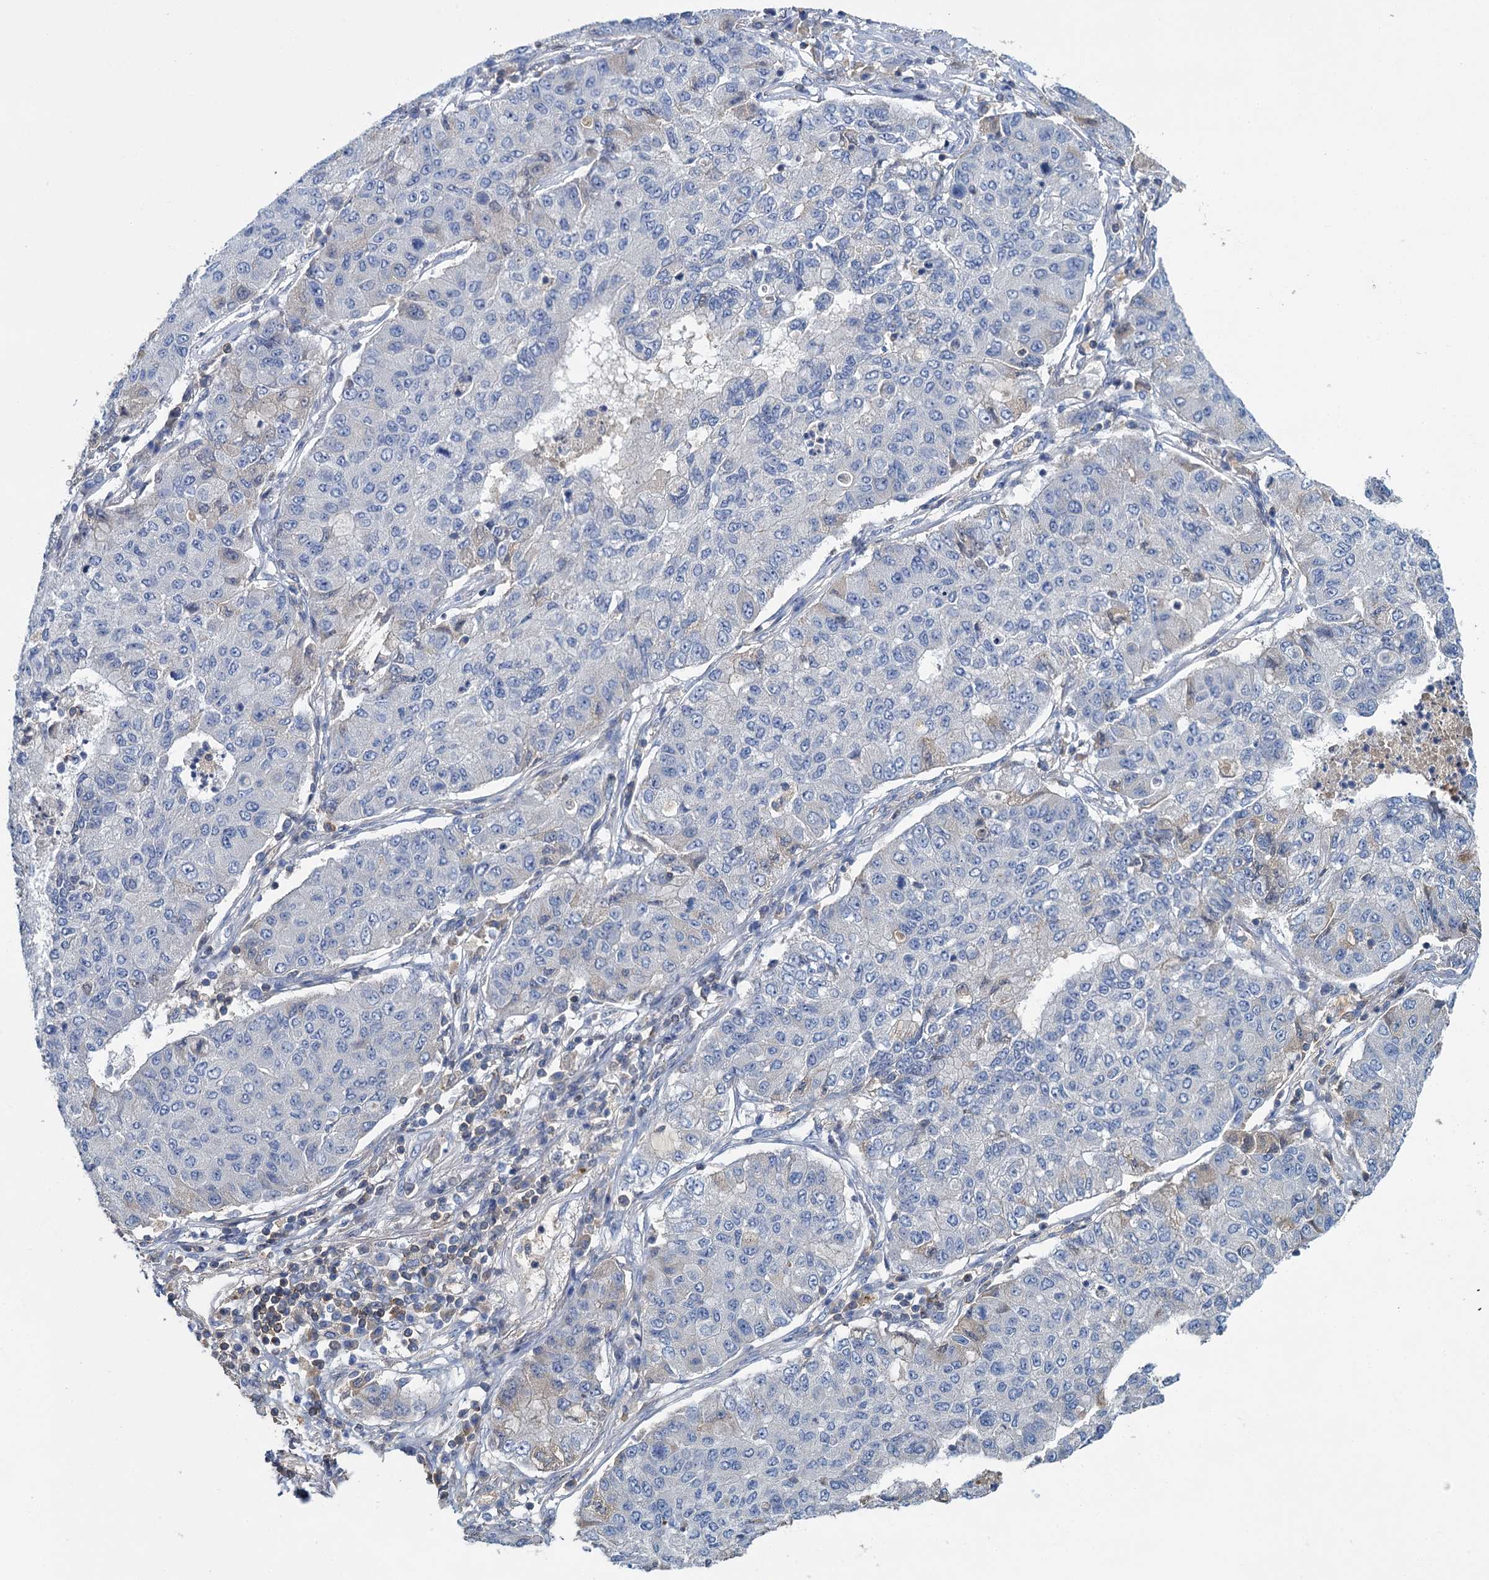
{"staining": {"intensity": "negative", "quantity": "none", "location": "none"}, "tissue": "lung cancer", "cell_type": "Tumor cells", "image_type": "cancer", "snomed": [{"axis": "morphology", "description": "Squamous cell carcinoma, NOS"}, {"axis": "topography", "description": "Lung"}], "caption": "A high-resolution image shows immunohistochemistry (IHC) staining of lung squamous cell carcinoma, which shows no significant expression in tumor cells.", "gene": "FGFR2", "patient": {"sex": "male", "age": 74}}